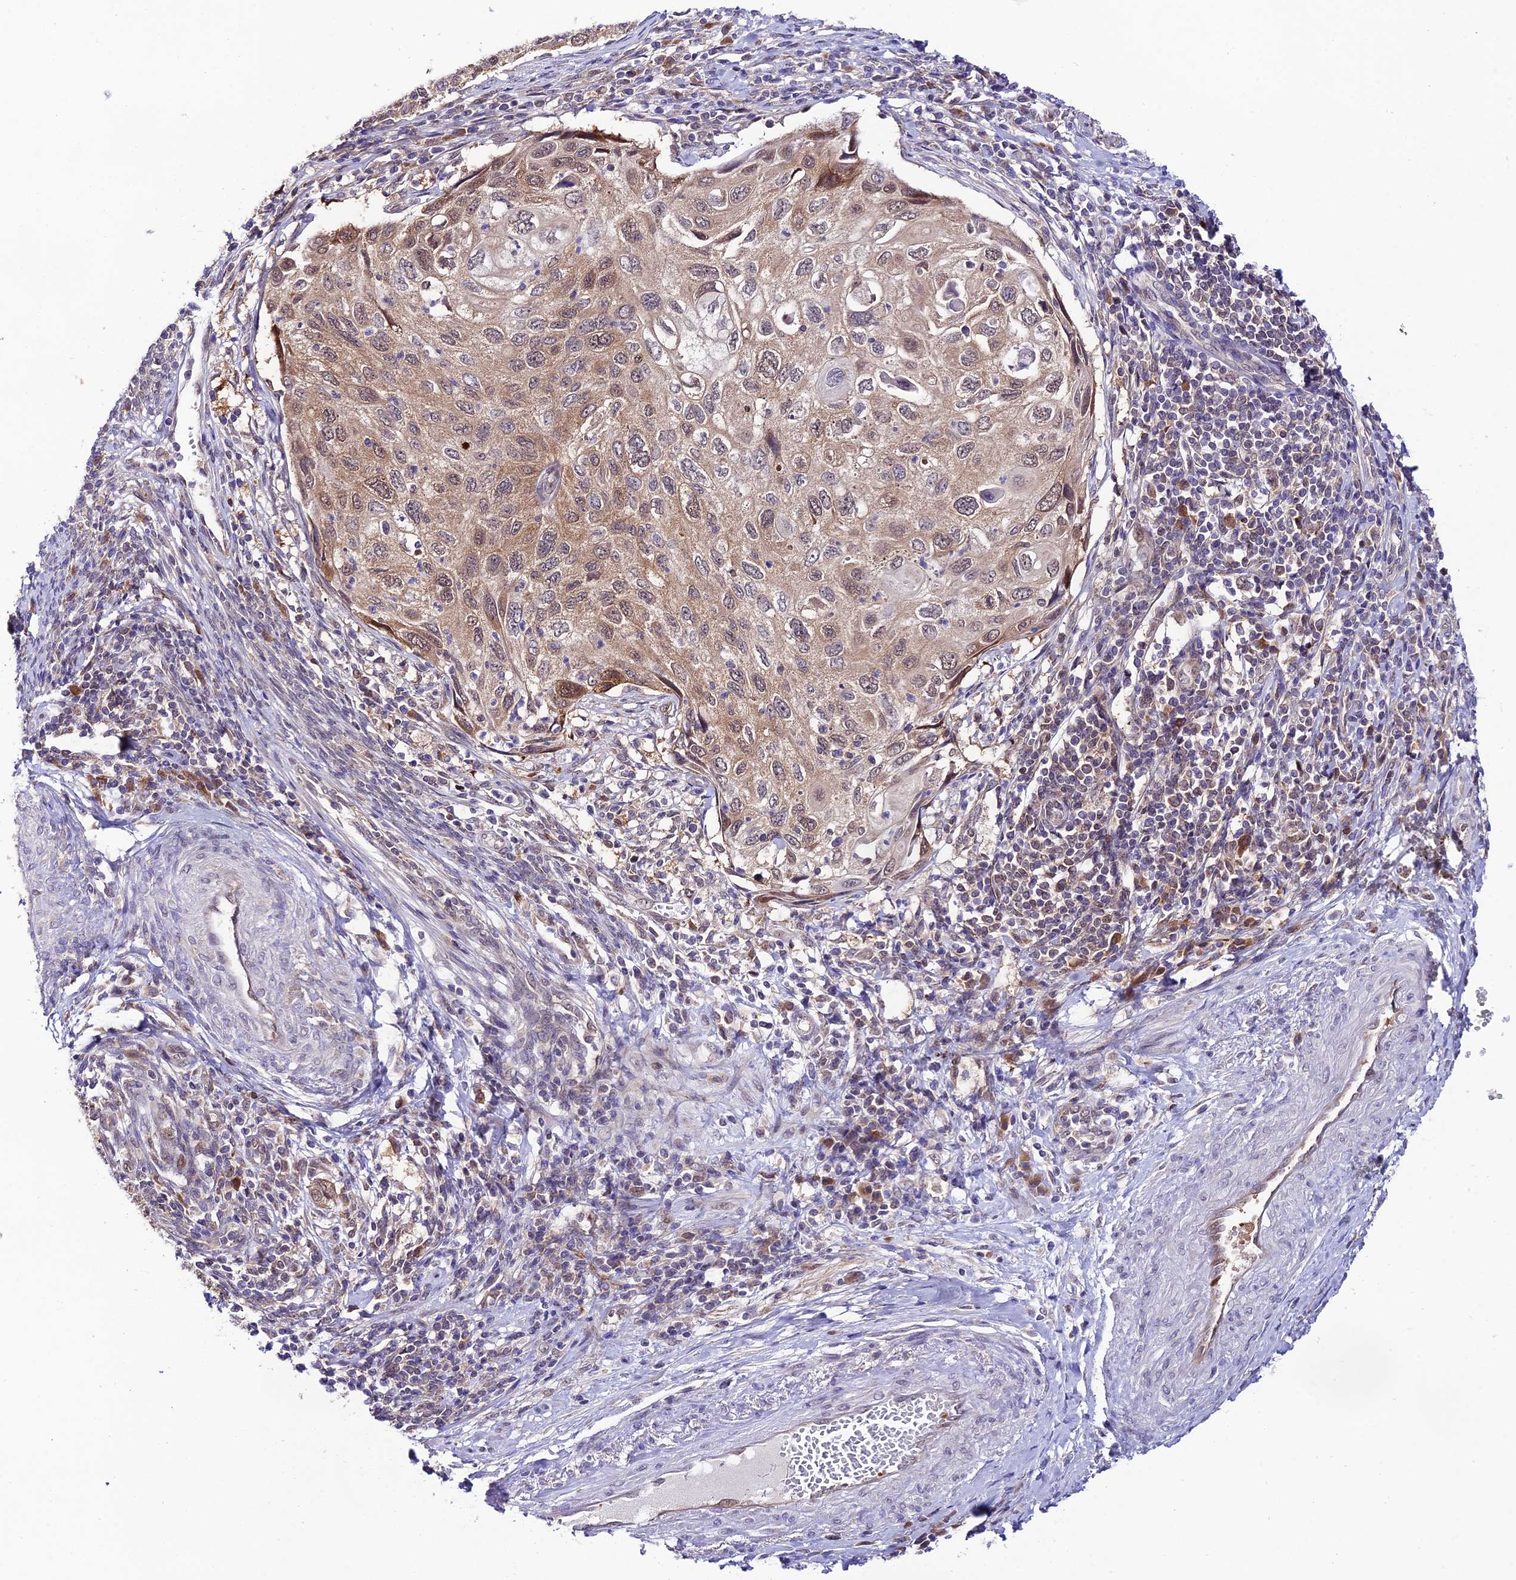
{"staining": {"intensity": "moderate", "quantity": "25%-75%", "location": "cytoplasmic/membranous,nuclear"}, "tissue": "cervical cancer", "cell_type": "Tumor cells", "image_type": "cancer", "snomed": [{"axis": "morphology", "description": "Squamous cell carcinoma, NOS"}, {"axis": "topography", "description": "Cervix"}], "caption": "Protein expression analysis of cervical cancer (squamous cell carcinoma) demonstrates moderate cytoplasmic/membranous and nuclear positivity in about 25%-75% of tumor cells.", "gene": "TRIM40", "patient": {"sex": "female", "age": 70}}